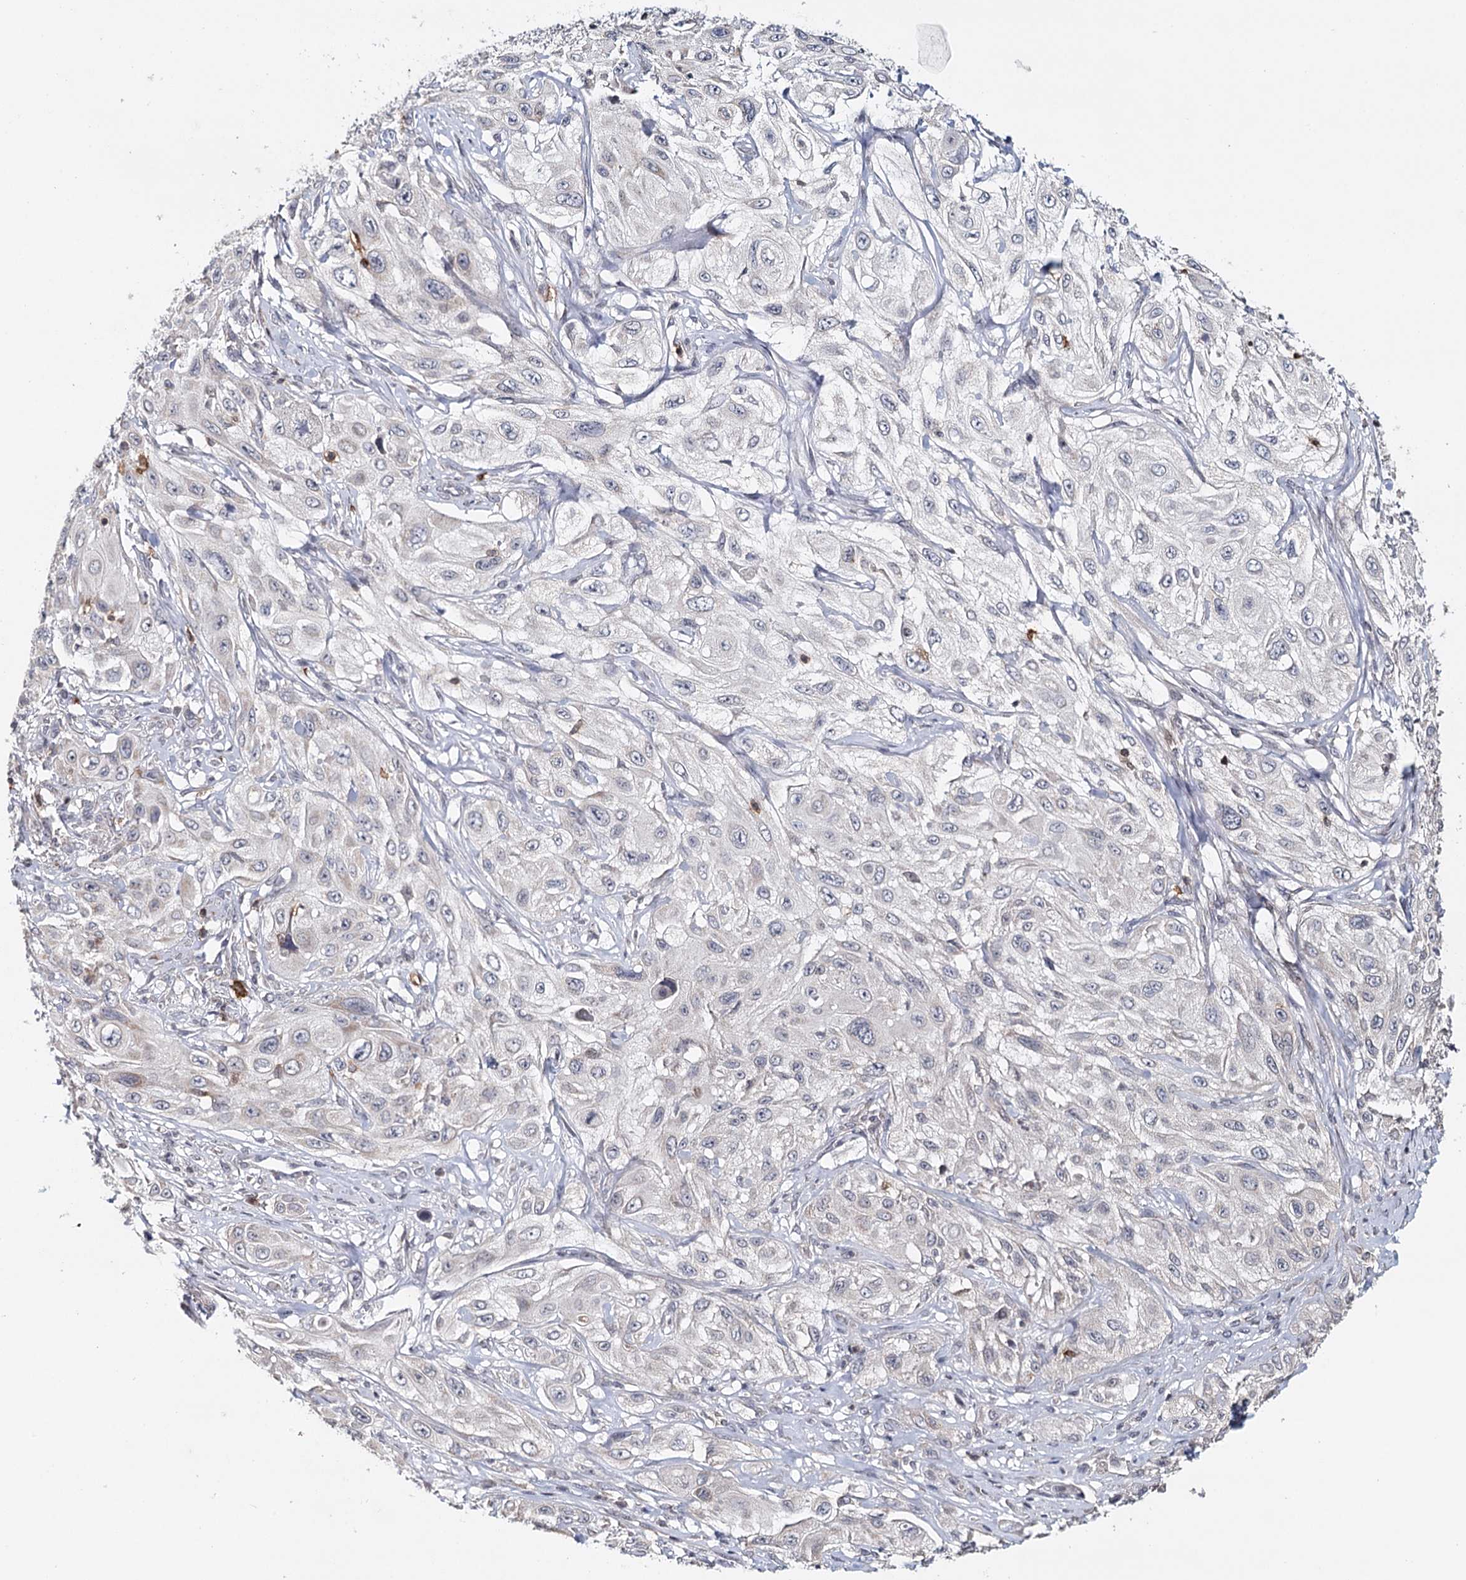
{"staining": {"intensity": "negative", "quantity": "none", "location": "none"}, "tissue": "cervical cancer", "cell_type": "Tumor cells", "image_type": "cancer", "snomed": [{"axis": "morphology", "description": "Squamous cell carcinoma, NOS"}, {"axis": "topography", "description": "Cervix"}], "caption": "A photomicrograph of cervical cancer (squamous cell carcinoma) stained for a protein shows no brown staining in tumor cells.", "gene": "ICOS", "patient": {"sex": "female", "age": 42}}